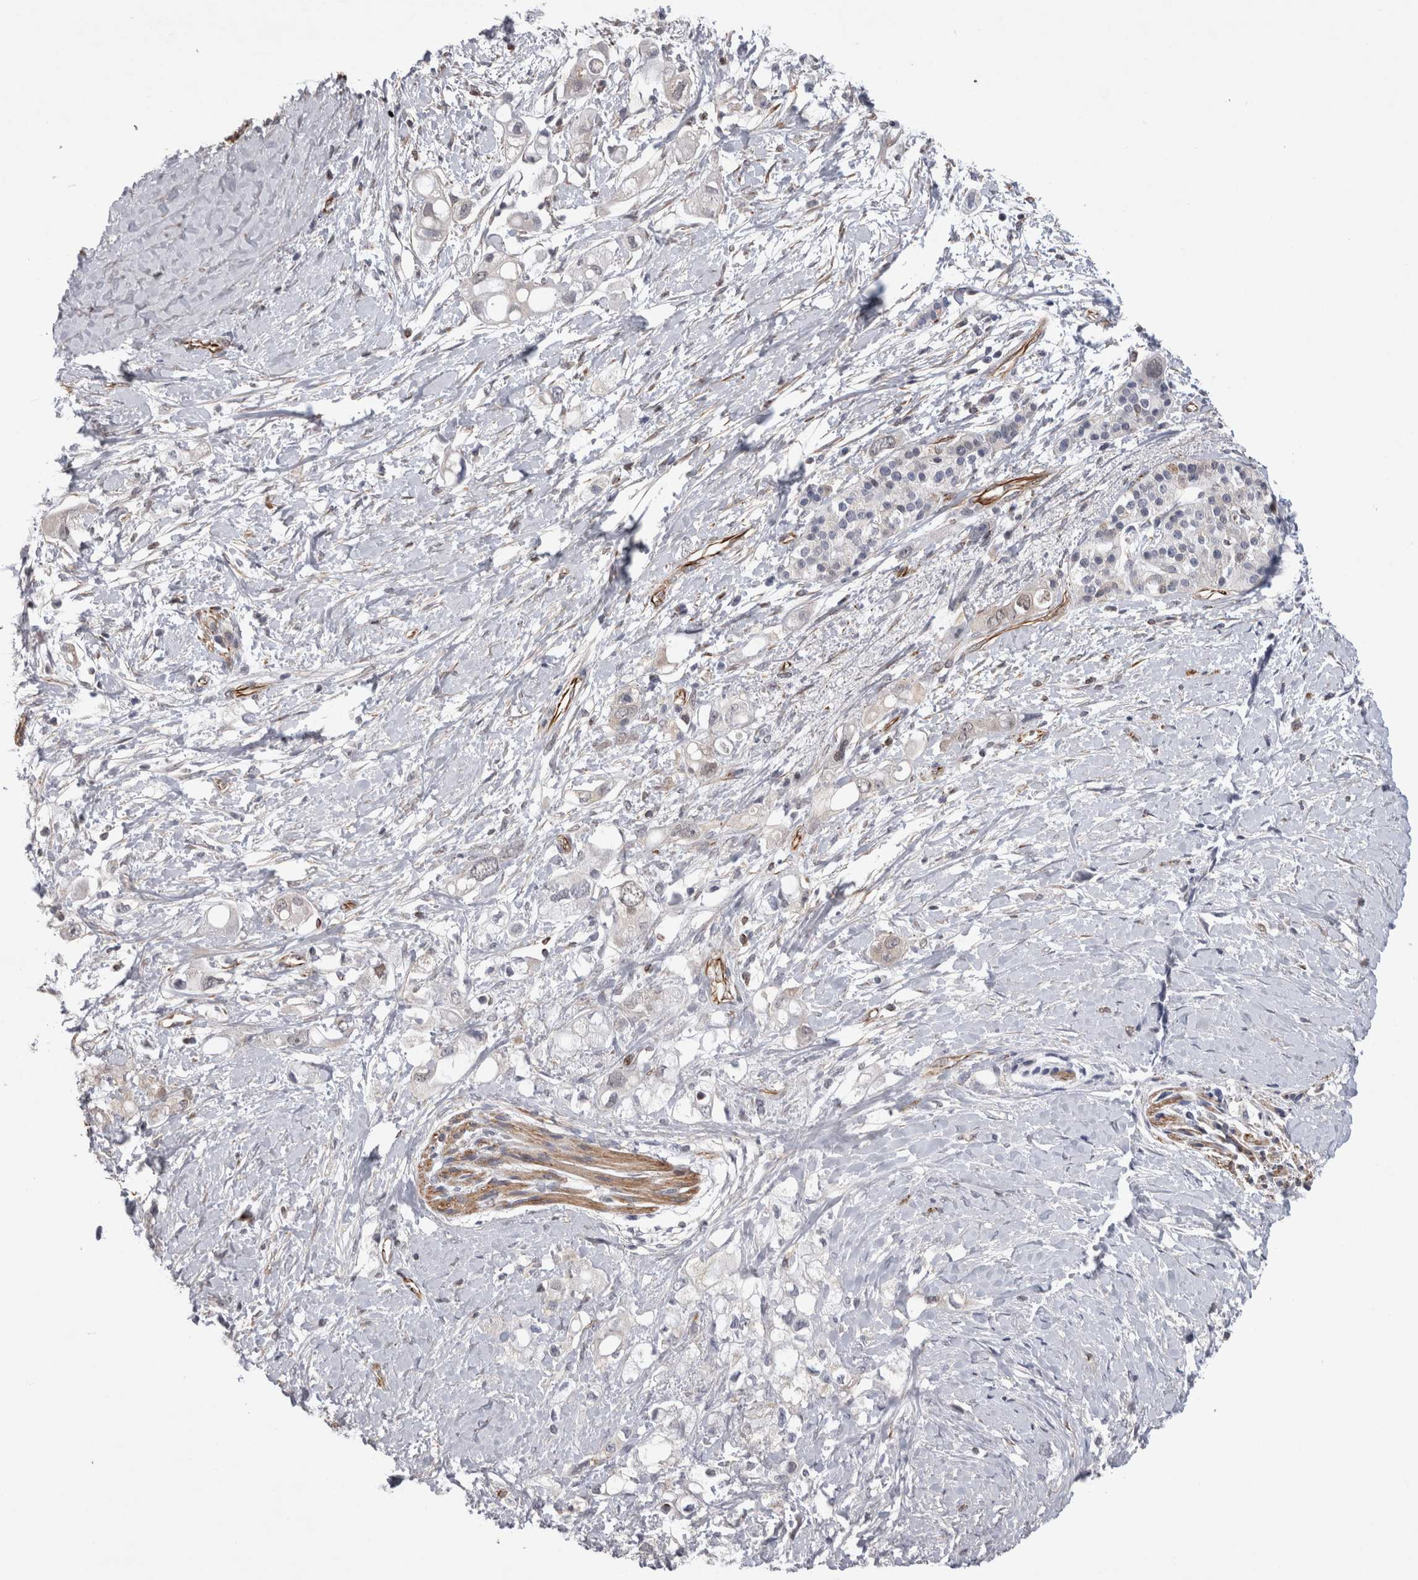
{"staining": {"intensity": "negative", "quantity": "none", "location": "none"}, "tissue": "pancreatic cancer", "cell_type": "Tumor cells", "image_type": "cancer", "snomed": [{"axis": "morphology", "description": "Adenocarcinoma, NOS"}, {"axis": "topography", "description": "Pancreas"}], "caption": "High magnification brightfield microscopy of pancreatic adenocarcinoma stained with DAB (3,3'-diaminobenzidine) (brown) and counterstained with hematoxylin (blue): tumor cells show no significant expression.", "gene": "ACOT7", "patient": {"sex": "female", "age": 56}}